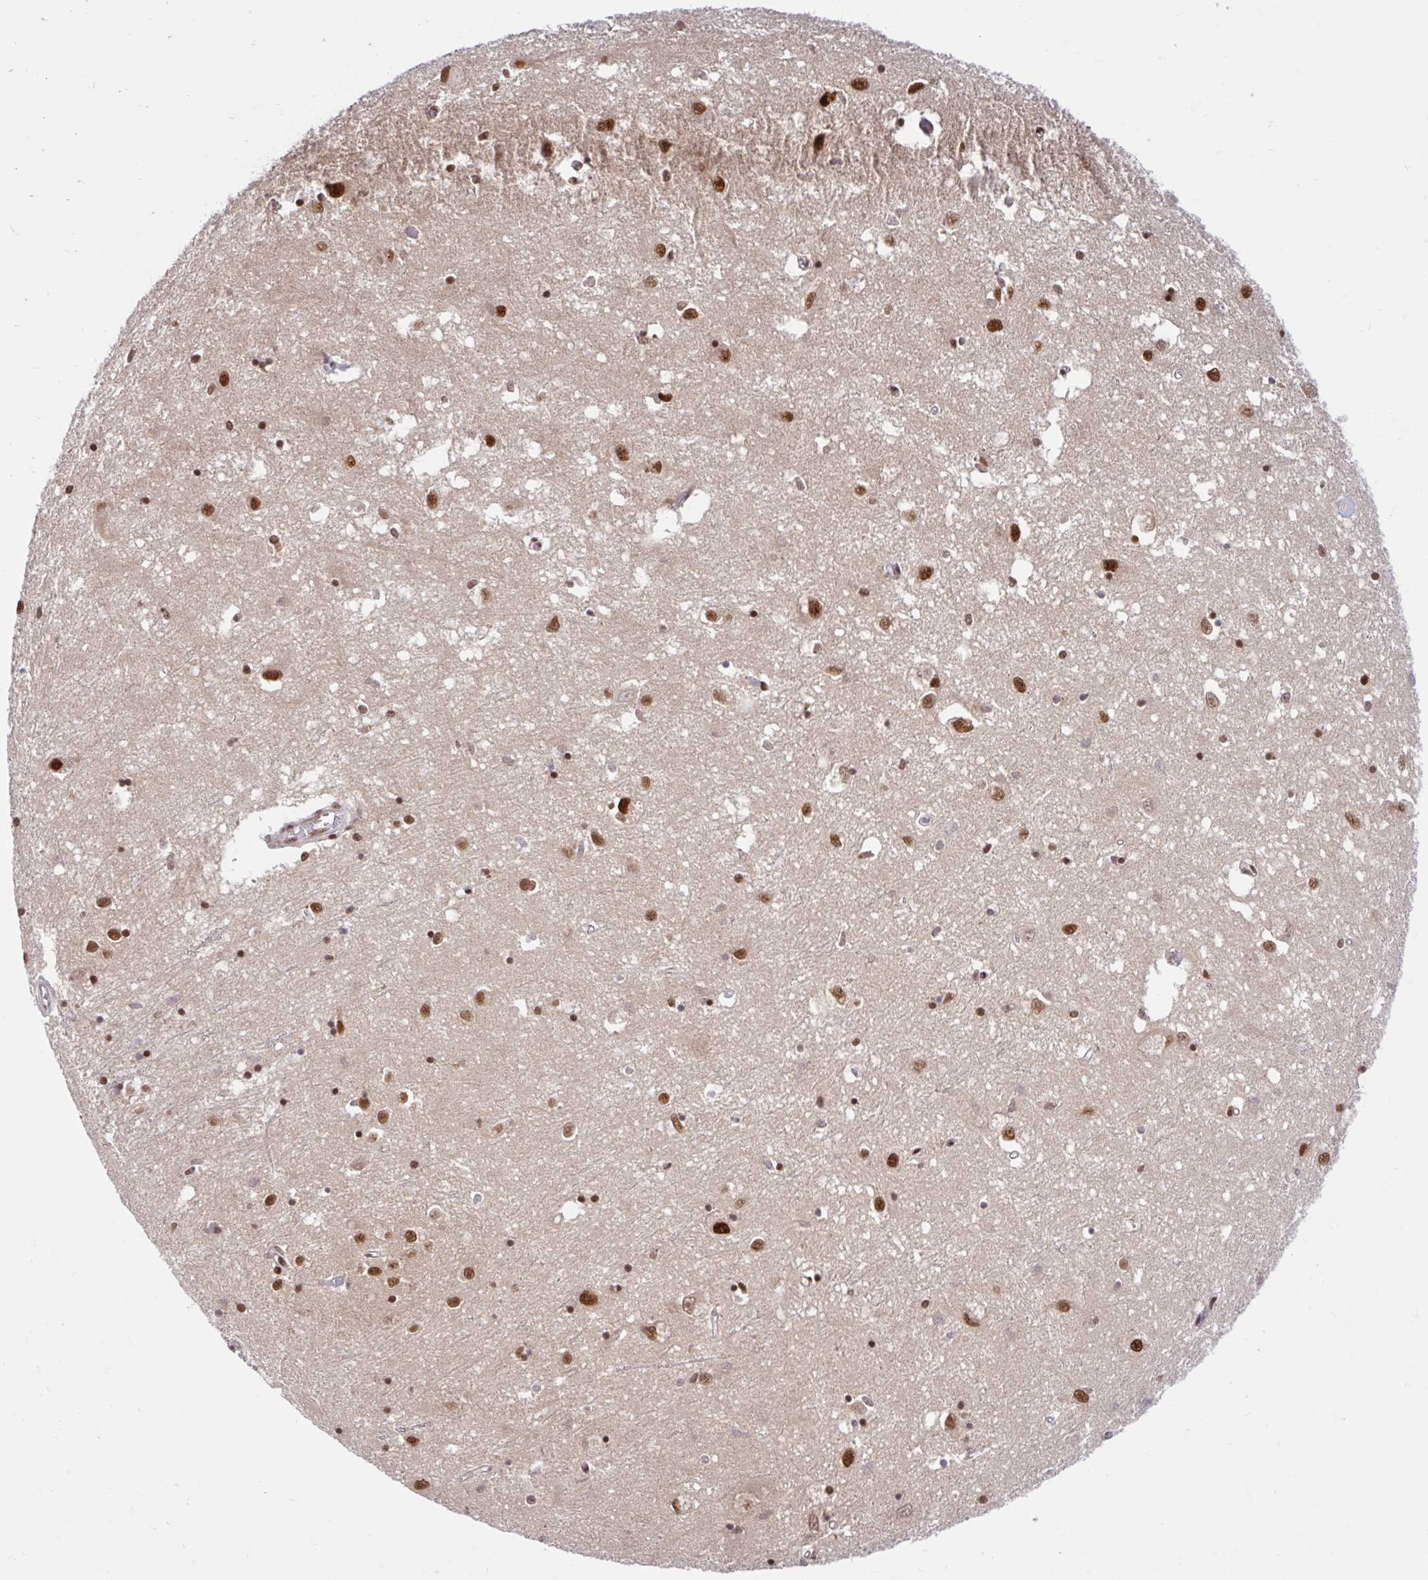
{"staining": {"intensity": "strong", "quantity": ">75%", "location": "nuclear"}, "tissue": "caudate", "cell_type": "Glial cells", "image_type": "normal", "snomed": [{"axis": "morphology", "description": "Normal tissue, NOS"}, {"axis": "topography", "description": "Lateral ventricle wall"}], "caption": "Strong nuclear protein positivity is seen in approximately >75% of glial cells in caudate. (Stains: DAB (3,3'-diaminobenzidine) in brown, nuclei in blue, Microscopy: brightfield microscopy at high magnification).", "gene": "ABCA9", "patient": {"sex": "male", "age": 70}}